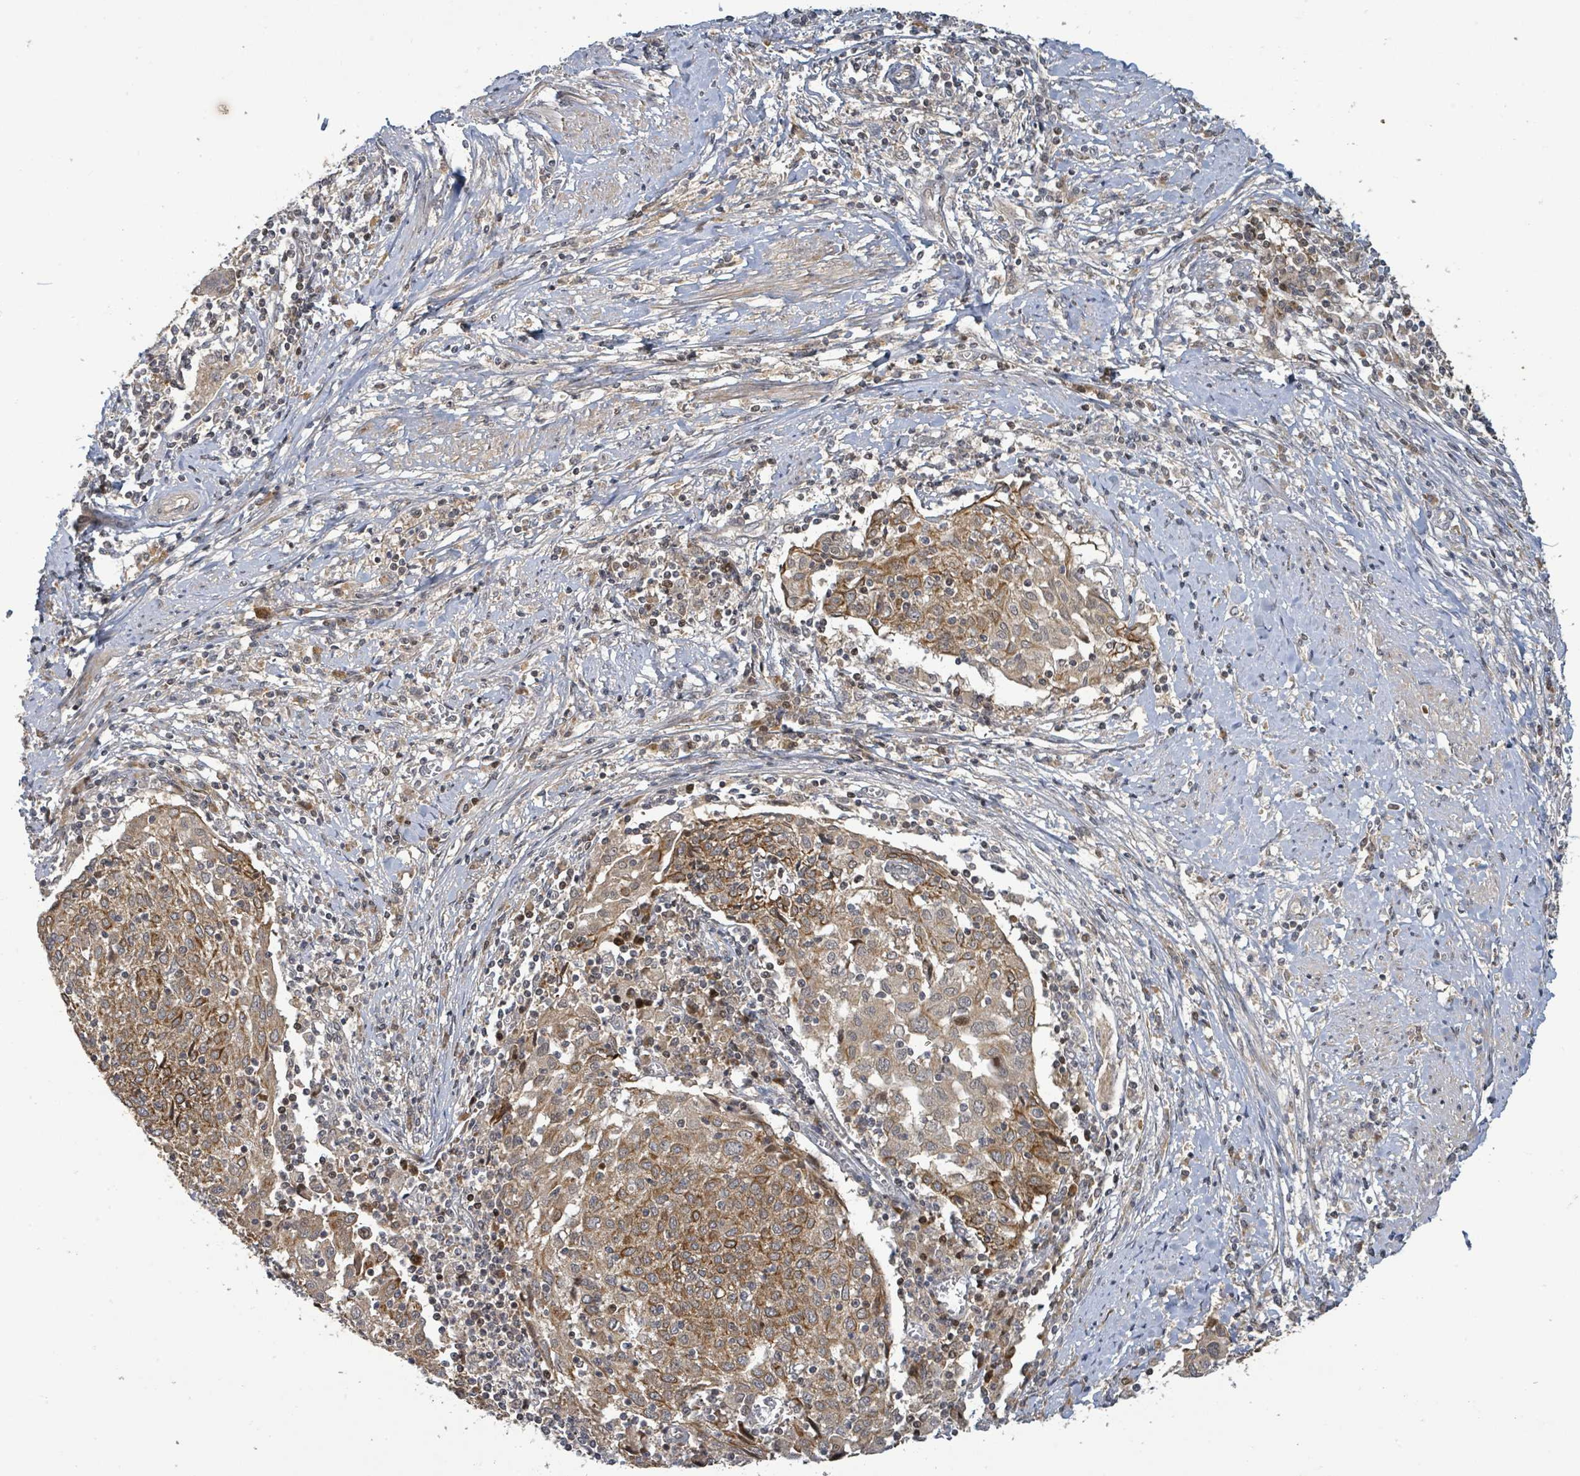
{"staining": {"intensity": "moderate", "quantity": ">75%", "location": "cytoplasmic/membranous"}, "tissue": "cervical cancer", "cell_type": "Tumor cells", "image_type": "cancer", "snomed": [{"axis": "morphology", "description": "Squamous cell carcinoma, NOS"}, {"axis": "topography", "description": "Cervix"}], "caption": "An immunohistochemistry (IHC) photomicrograph of tumor tissue is shown. Protein staining in brown labels moderate cytoplasmic/membranous positivity in cervical cancer (squamous cell carcinoma) within tumor cells. Nuclei are stained in blue.", "gene": "ITGA11", "patient": {"sex": "female", "age": 52}}